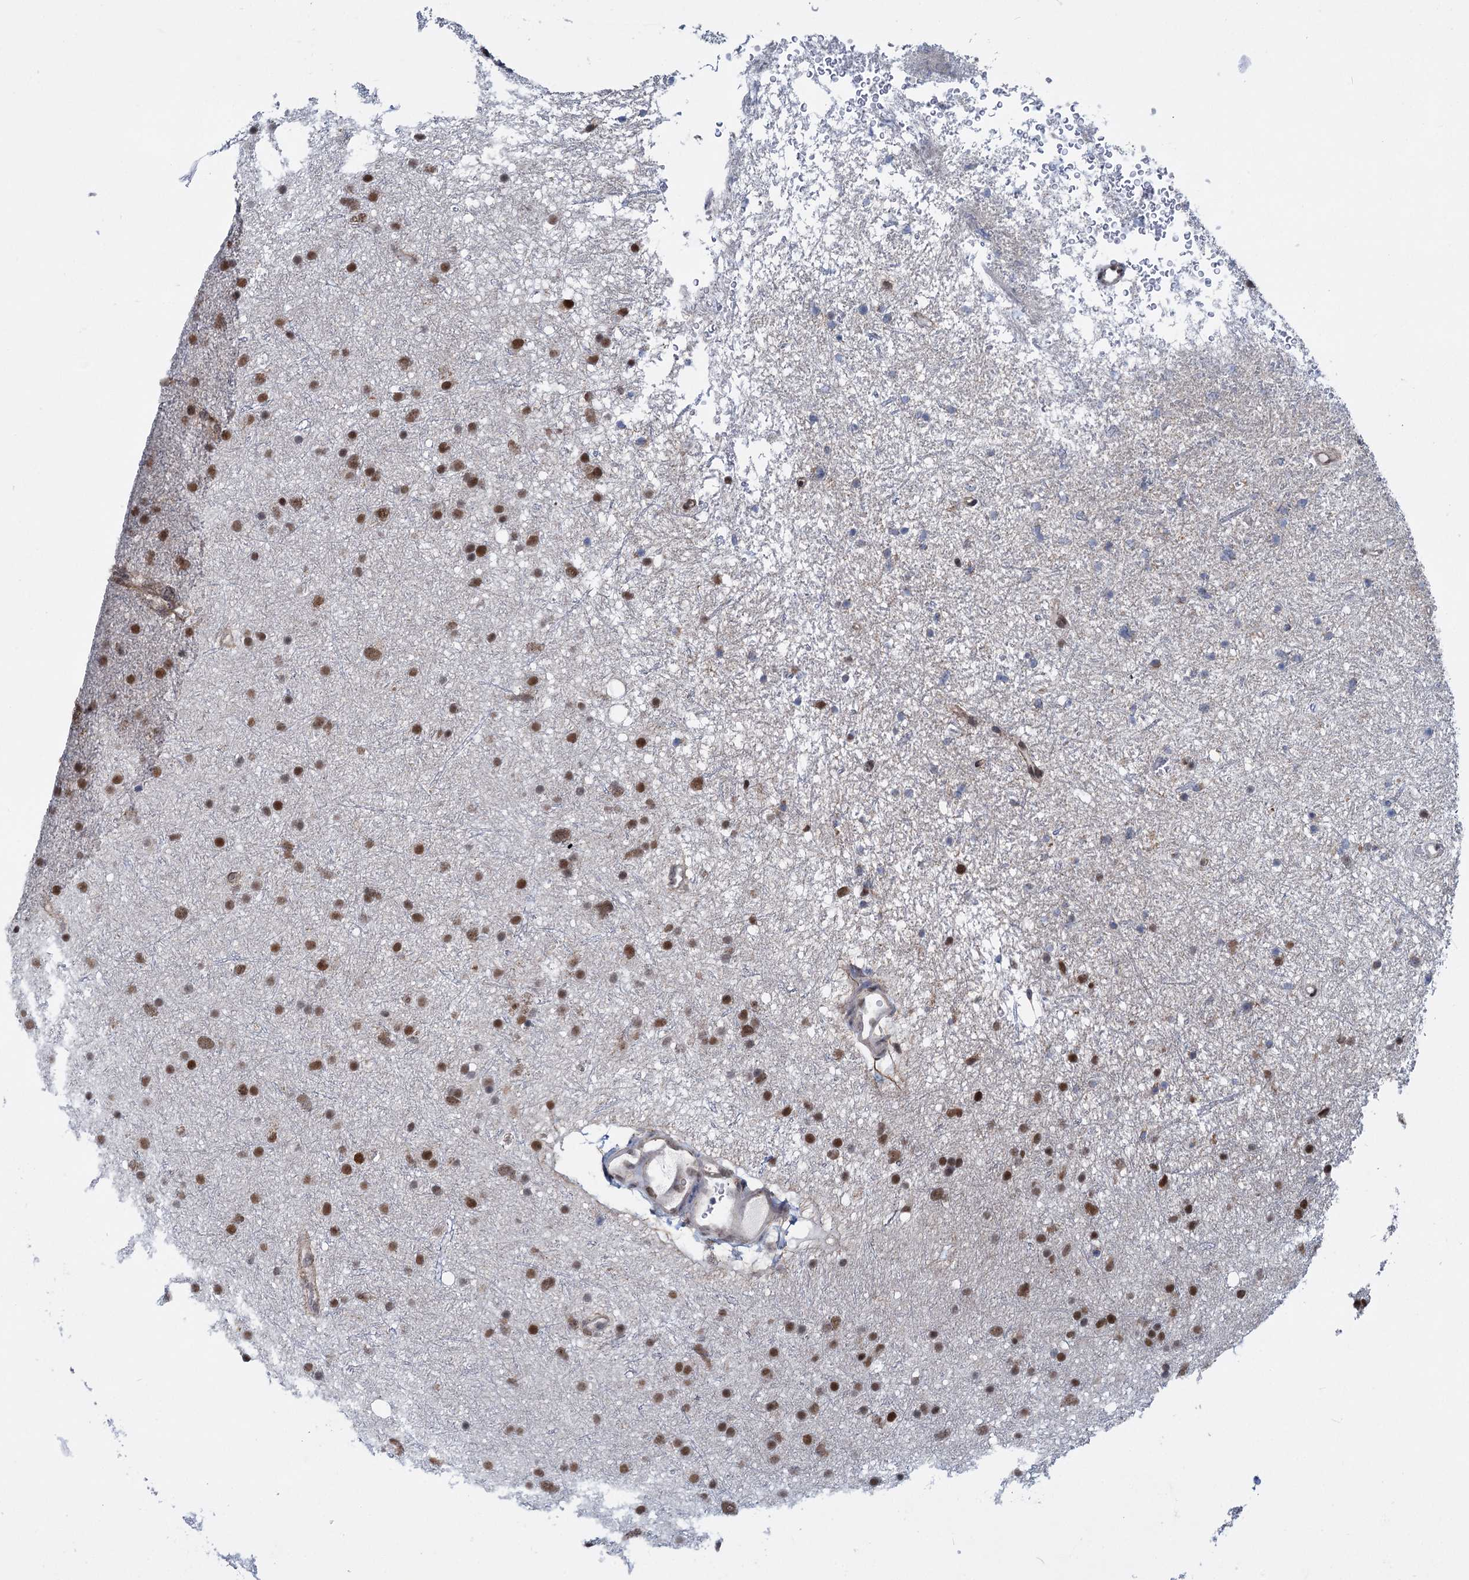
{"staining": {"intensity": "moderate", "quantity": ">75%", "location": "nuclear"}, "tissue": "glioma", "cell_type": "Tumor cells", "image_type": "cancer", "snomed": [{"axis": "morphology", "description": "Glioma, malignant, Low grade"}, {"axis": "topography", "description": "Cerebral cortex"}], "caption": "This histopathology image reveals malignant glioma (low-grade) stained with immunohistochemistry (IHC) to label a protein in brown. The nuclear of tumor cells show moderate positivity for the protein. Nuclei are counter-stained blue.", "gene": "MORN3", "patient": {"sex": "female", "age": 39}}